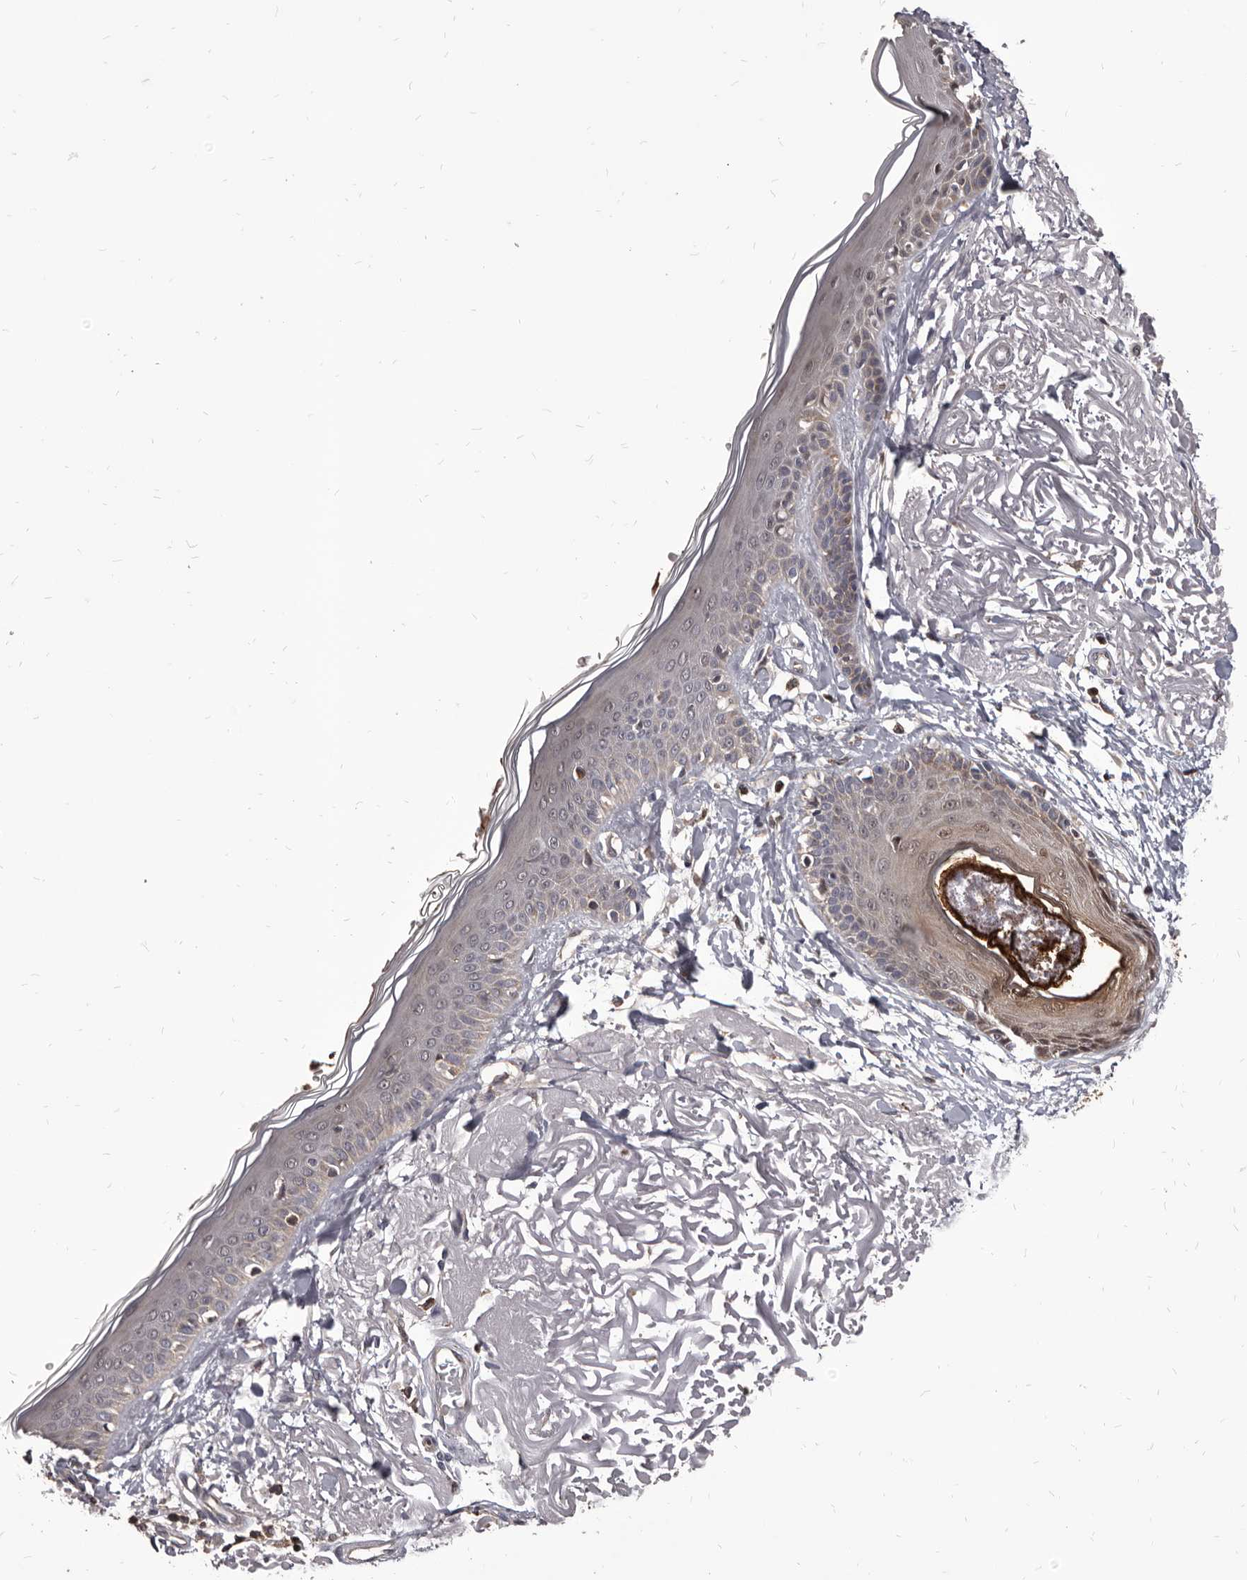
{"staining": {"intensity": "weak", "quantity": ">75%", "location": "cytoplasmic/membranous"}, "tissue": "skin", "cell_type": "Fibroblasts", "image_type": "normal", "snomed": [{"axis": "morphology", "description": "Normal tissue, NOS"}, {"axis": "topography", "description": "Skin"}, {"axis": "topography", "description": "Skeletal muscle"}], "caption": "Skin was stained to show a protein in brown. There is low levels of weak cytoplasmic/membranous staining in approximately >75% of fibroblasts. The protein is stained brown, and the nuclei are stained in blue (DAB IHC with brightfield microscopy, high magnification).", "gene": "MAP3K14", "patient": {"sex": "male", "age": 83}}